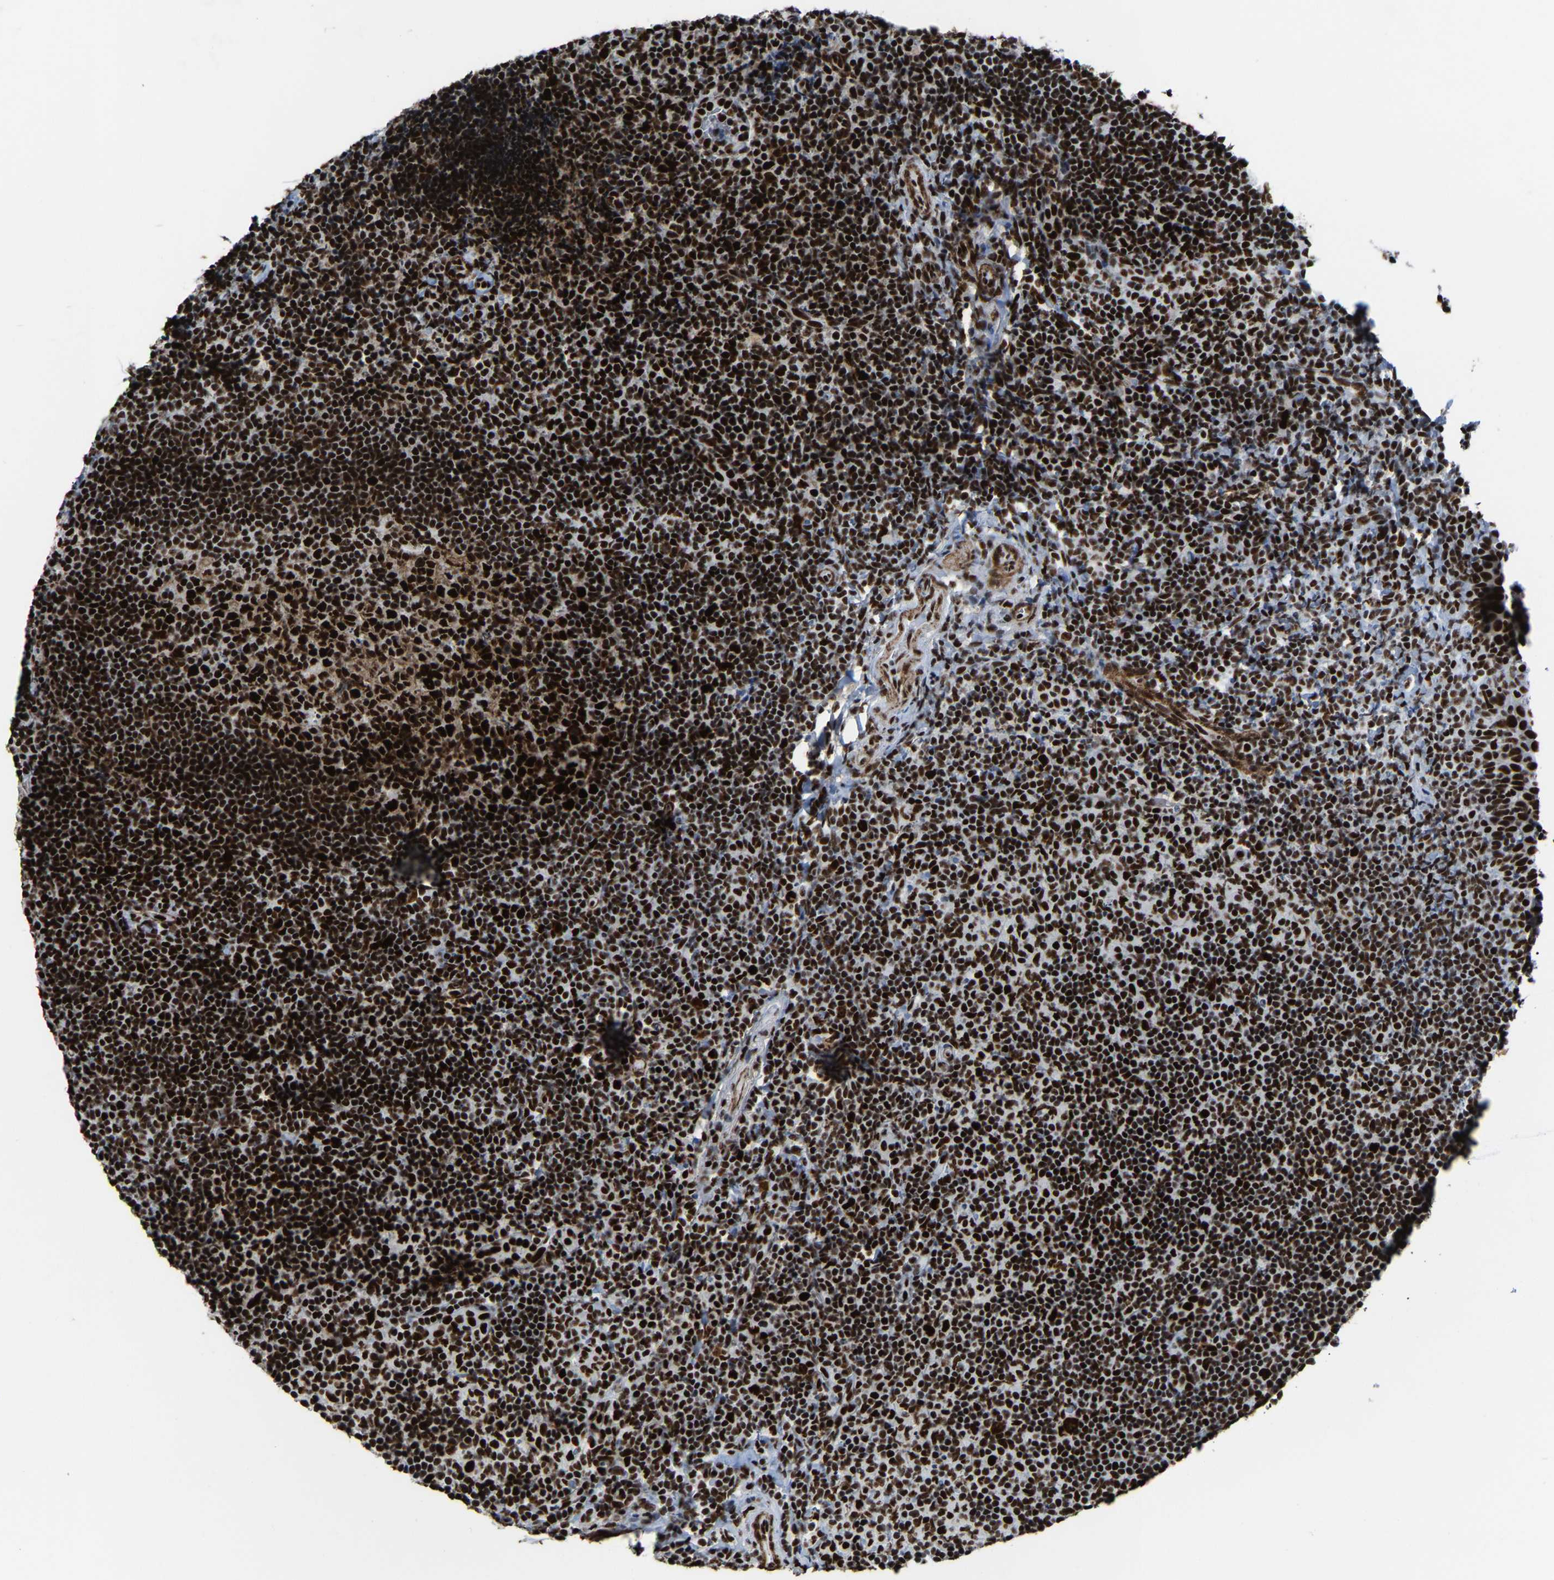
{"staining": {"intensity": "strong", "quantity": ">75%", "location": "nuclear"}, "tissue": "tonsil", "cell_type": "Germinal center cells", "image_type": "normal", "snomed": [{"axis": "morphology", "description": "Normal tissue, NOS"}, {"axis": "topography", "description": "Tonsil"}], "caption": "A brown stain highlights strong nuclear staining of a protein in germinal center cells of benign human tonsil. The staining was performed using DAB (3,3'-diaminobenzidine) to visualize the protein expression in brown, while the nuclei were stained in blue with hematoxylin (Magnification: 20x).", "gene": "DDX5", "patient": {"sex": "male", "age": 37}}